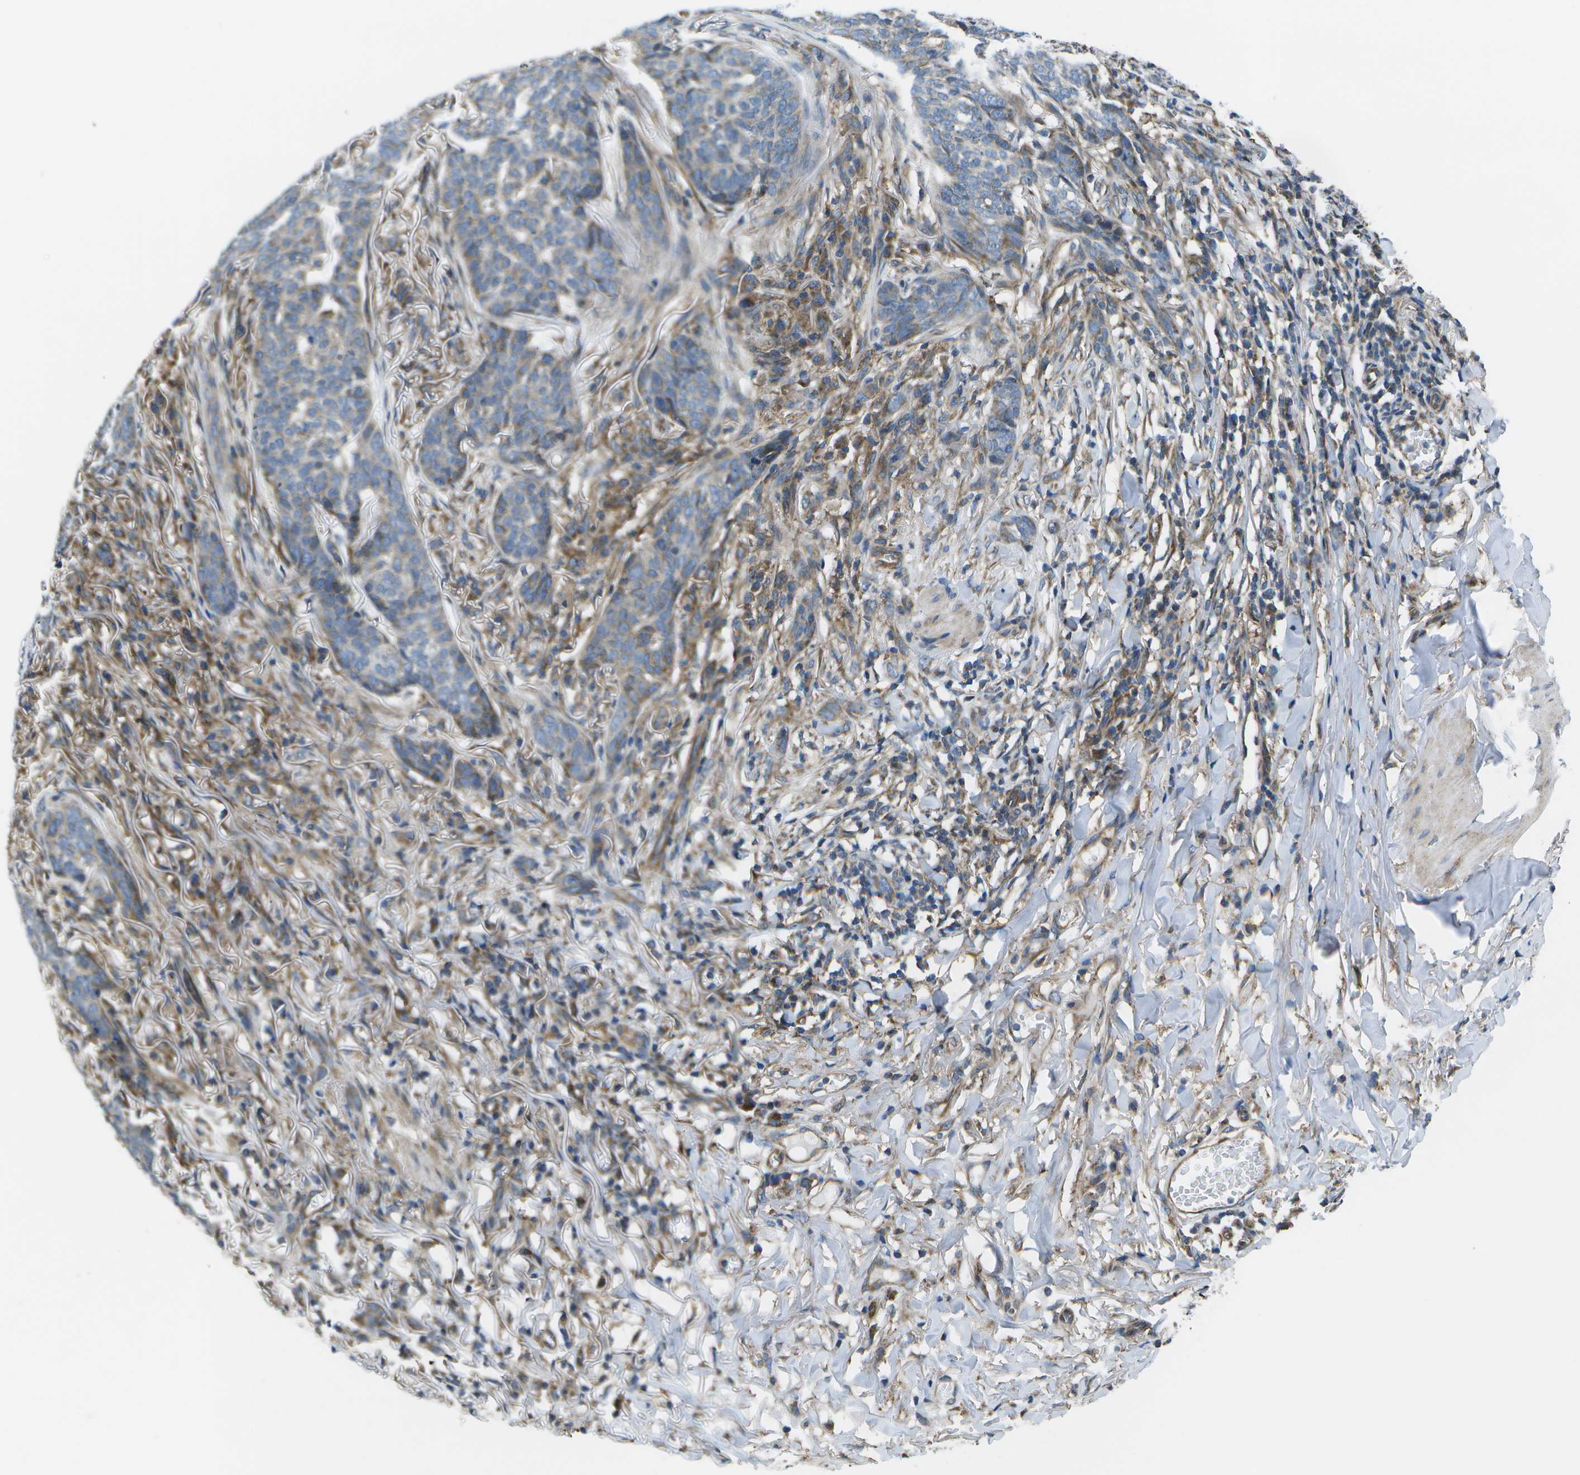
{"staining": {"intensity": "weak", "quantity": "25%-75%", "location": "cytoplasmic/membranous"}, "tissue": "skin cancer", "cell_type": "Tumor cells", "image_type": "cancer", "snomed": [{"axis": "morphology", "description": "Basal cell carcinoma"}, {"axis": "topography", "description": "Skin"}], "caption": "Immunohistochemistry (IHC) (DAB (3,3'-diaminobenzidine)) staining of skin basal cell carcinoma exhibits weak cytoplasmic/membranous protein staining in about 25%-75% of tumor cells. (Brightfield microscopy of DAB IHC at high magnification).", "gene": "MVK", "patient": {"sex": "male", "age": 85}}